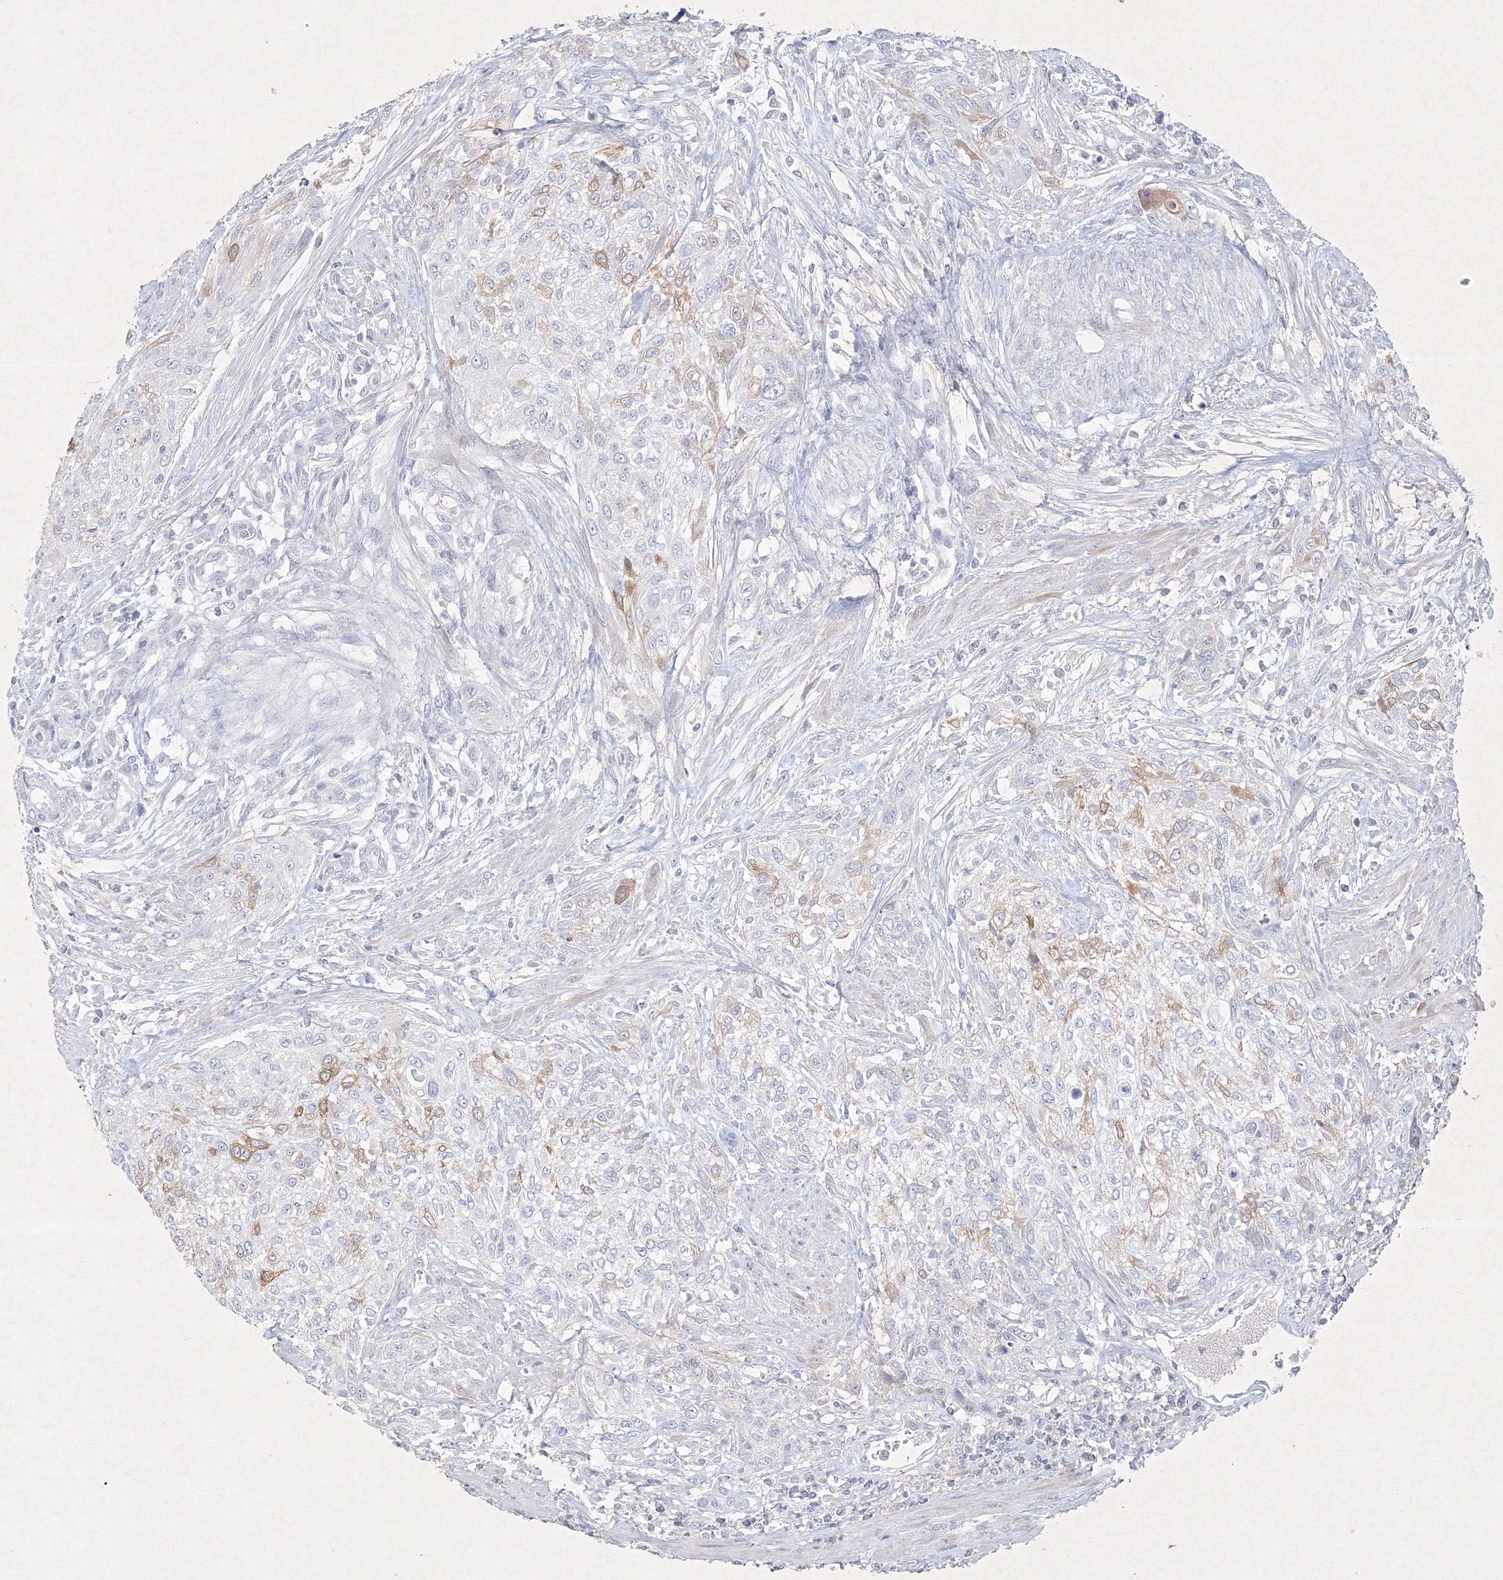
{"staining": {"intensity": "moderate", "quantity": "25%-75%", "location": "cytoplasmic/membranous"}, "tissue": "urothelial cancer", "cell_type": "Tumor cells", "image_type": "cancer", "snomed": [{"axis": "morphology", "description": "Urothelial carcinoma, High grade"}, {"axis": "topography", "description": "Urinary bladder"}], "caption": "IHC (DAB) staining of urothelial carcinoma (high-grade) demonstrates moderate cytoplasmic/membranous protein expression in approximately 25%-75% of tumor cells.", "gene": "CXXC4", "patient": {"sex": "male", "age": 35}}